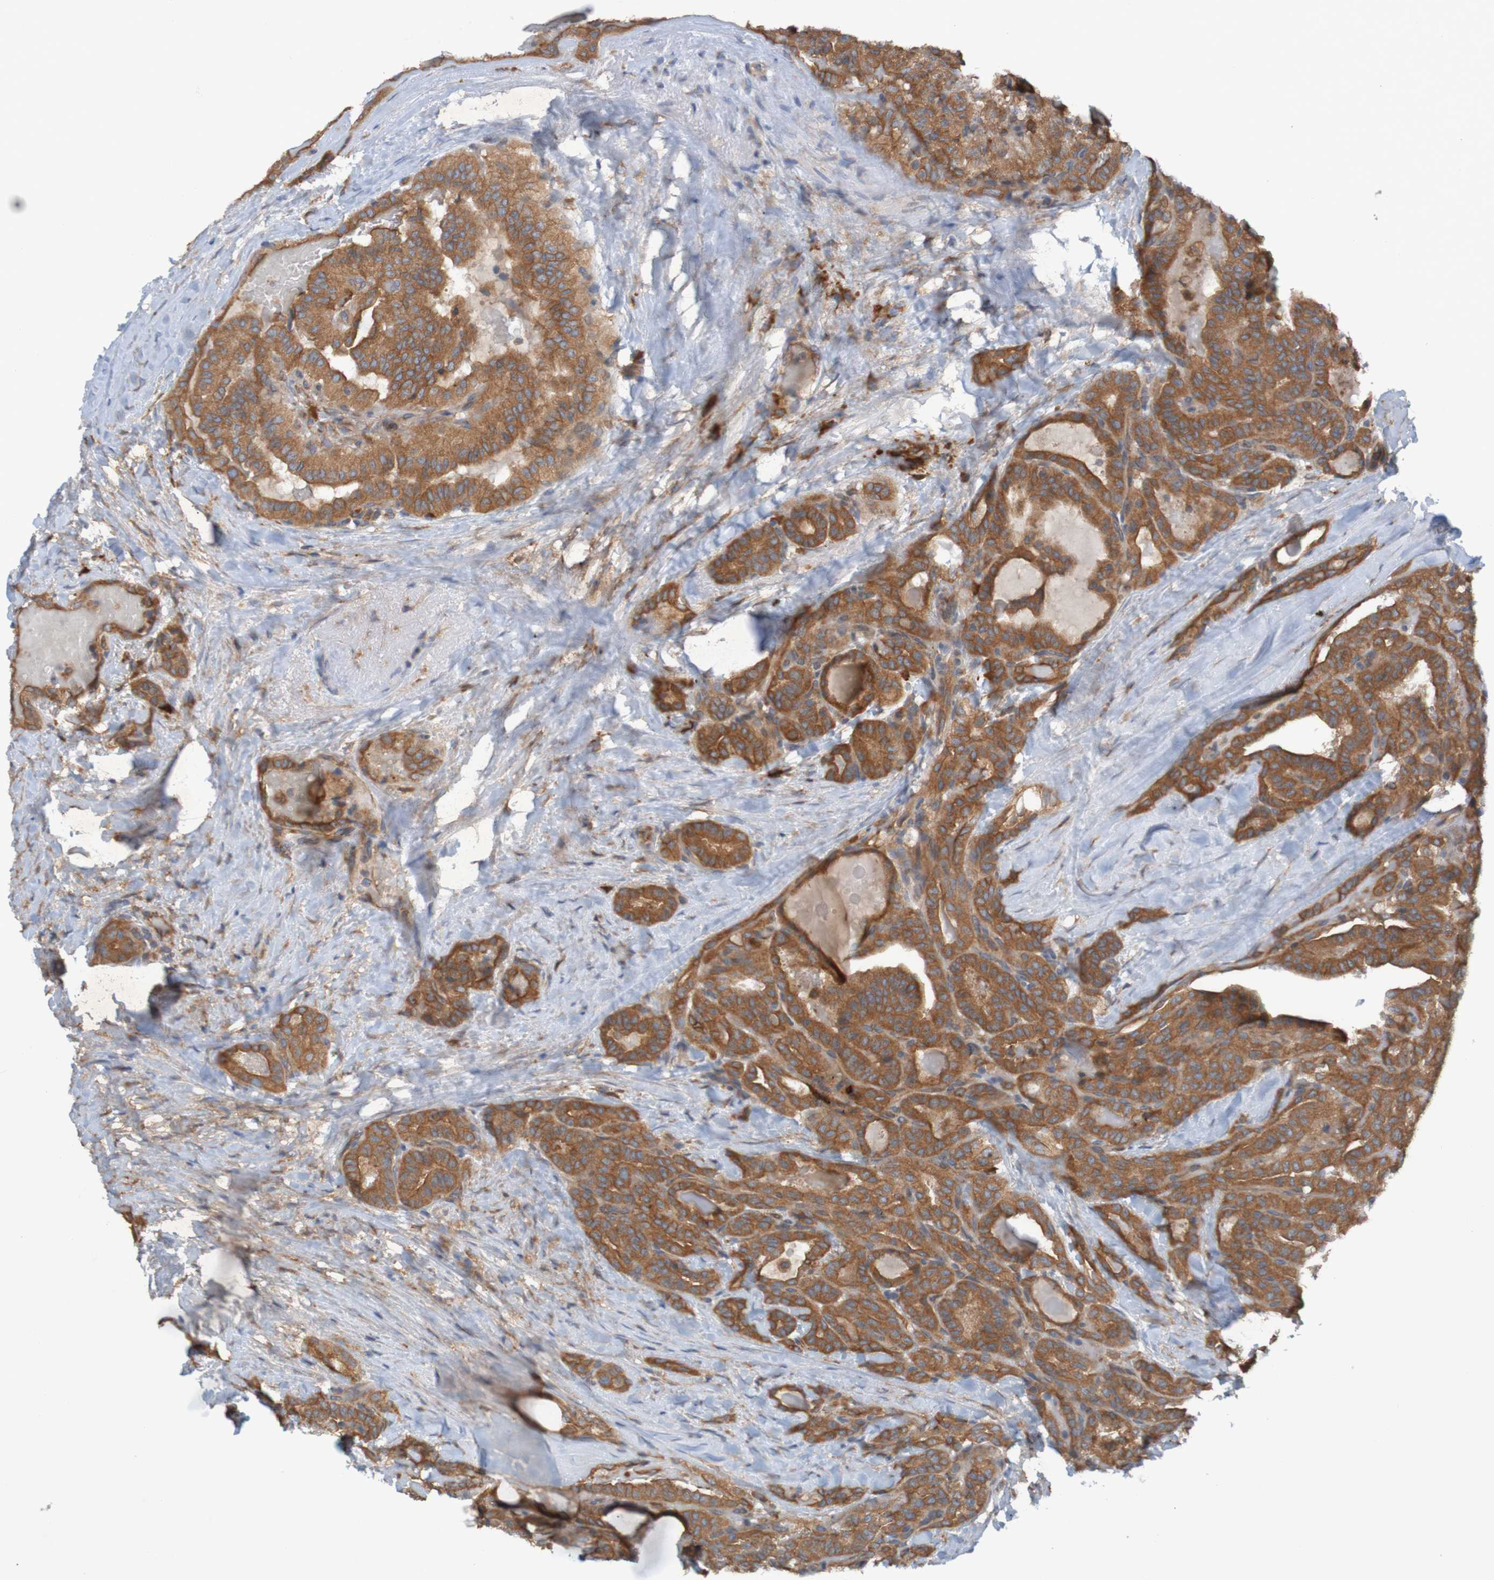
{"staining": {"intensity": "moderate", "quantity": ">75%", "location": "cytoplasmic/membranous"}, "tissue": "thyroid cancer", "cell_type": "Tumor cells", "image_type": "cancer", "snomed": [{"axis": "morphology", "description": "Papillary adenocarcinoma, NOS"}, {"axis": "topography", "description": "Thyroid gland"}], "caption": "An immunohistochemistry (IHC) histopathology image of neoplastic tissue is shown. Protein staining in brown shows moderate cytoplasmic/membranous positivity in papillary adenocarcinoma (thyroid) within tumor cells.", "gene": "DNAJC4", "patient": {"sex": "male", "age": 77}}